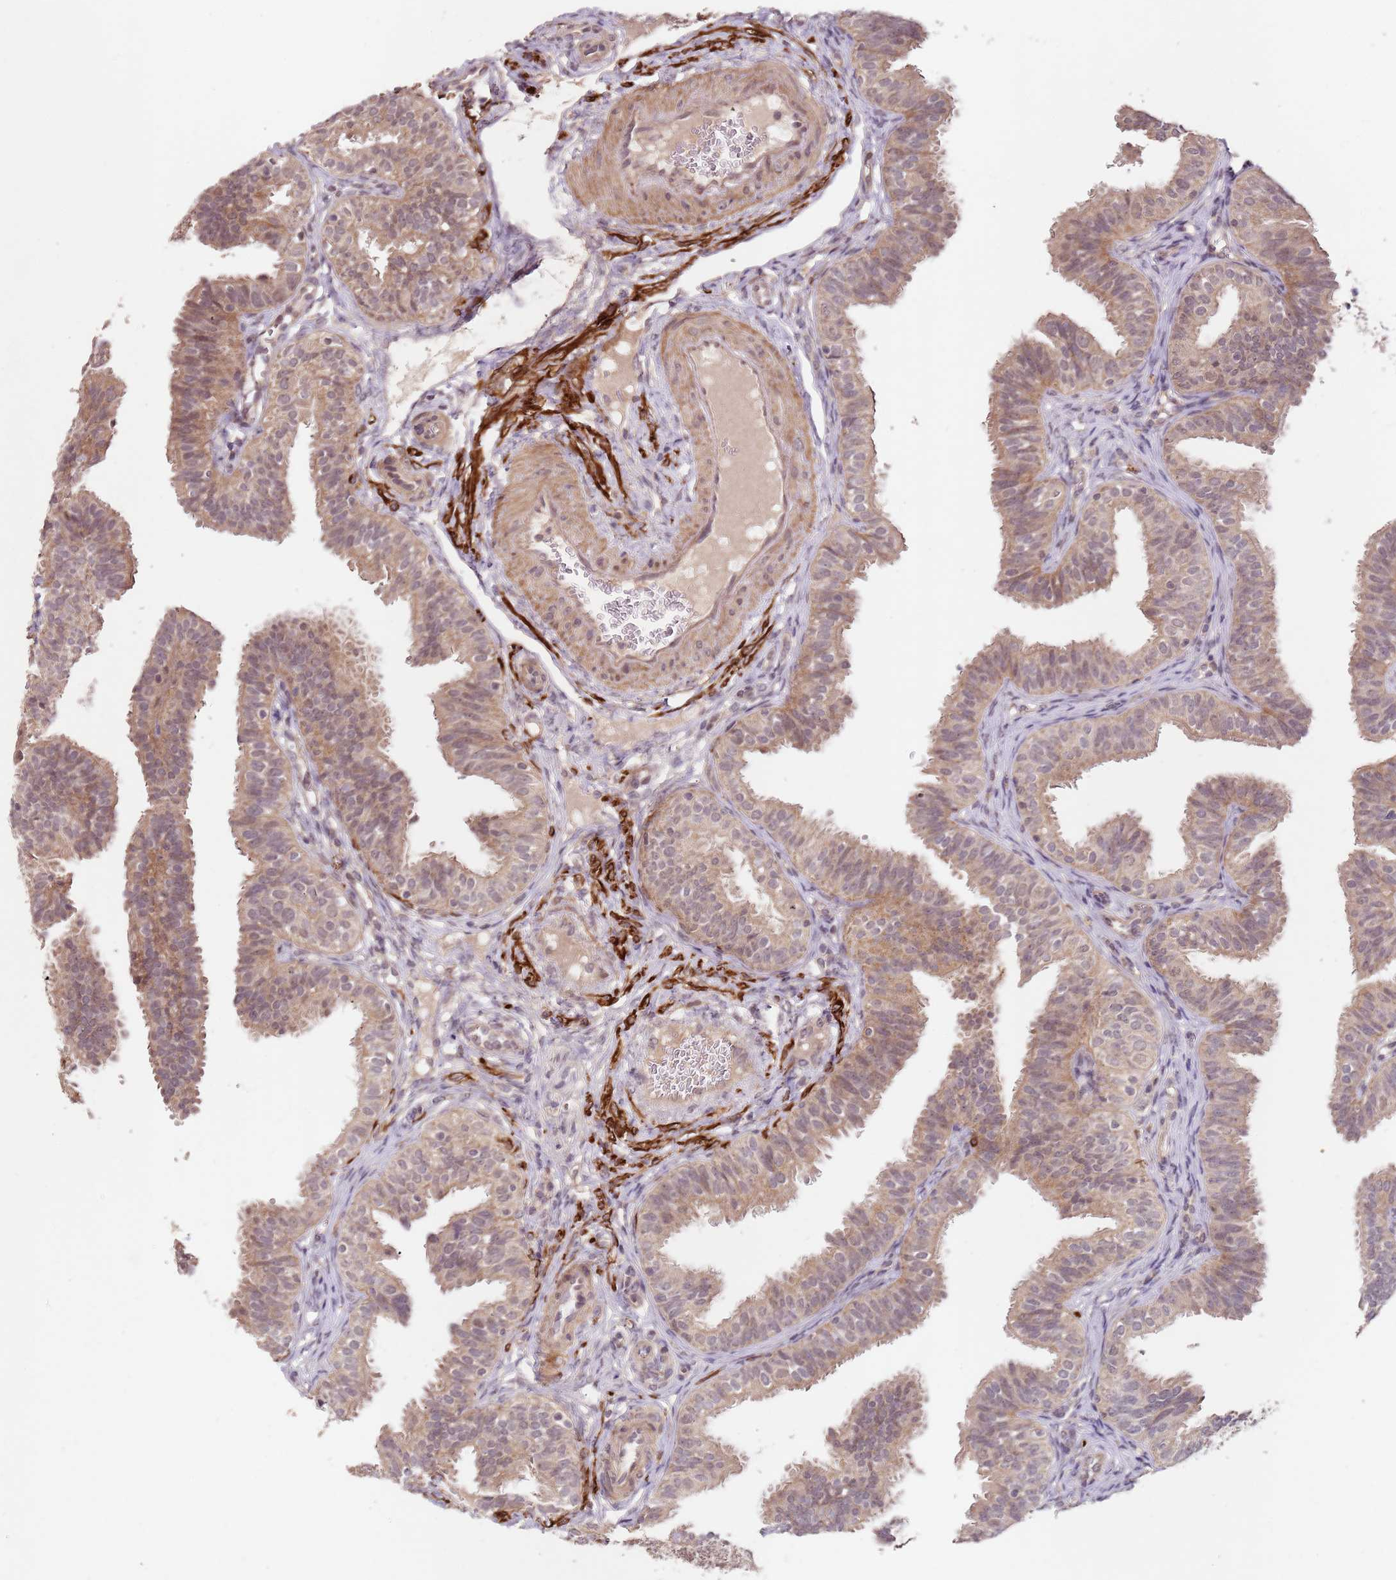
{"staining": {"intensity": "moderate", "quantity": ">75%", "location": "cytoplasmic/membranous"}, "tissue": "fallopian tube", "cell_type": "Glandular cells", "image_type": "normal", "snomed": [{"axis": "morphology", "description": "Normal tissue, NOS"}, {"axis": "topography", "description": "Fallopian tube"}], "caption": "DAB immunohistochemical staining of benign human fallopian tube demonstrates moderate cytoplasmic/membranous protein positivity in approximately >75% of glandular cells.", "gene": "LIN37", "patient": {"sex": "female", "age": 35}}